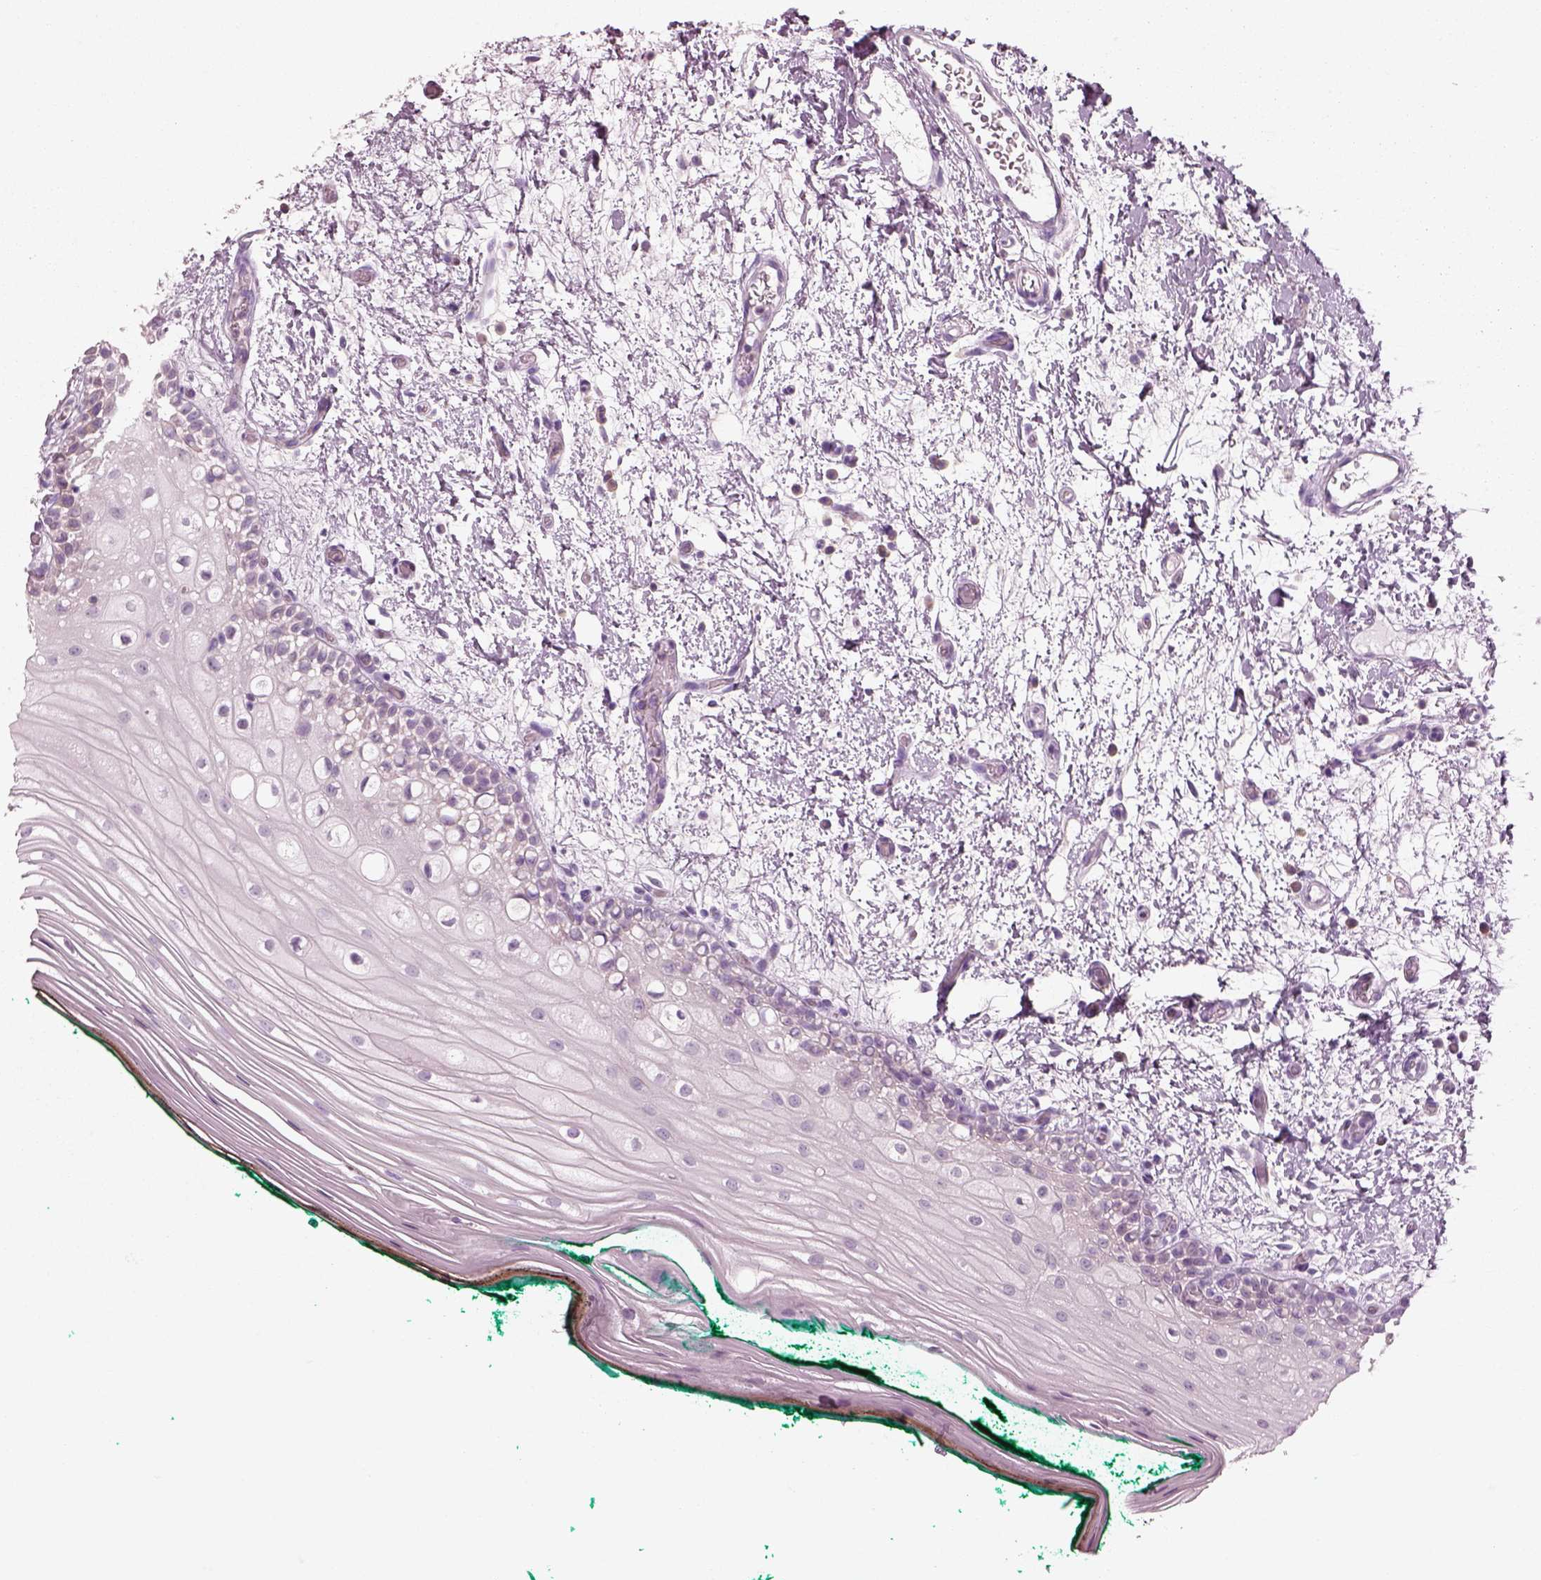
{"staining": {"intensity": "negative", "quantity": "none", "location": "none"}, "tissue": "oral mucosa", "cell_type": "Squamous epithelial cells", "image_type": "normal", "snomed": [{"axis": "morphology", "description": "Normal tissue, NOS"}, {"axis": "topography", "description": "Oral tissue"}], "caption": "Immunohistochemistry micrograph of benign human oral mucosa stained for a protein (brown), which reveals no expression in squamous epithelial cells. (Immunohistochemistry (ihc), brightfield microscopy, high magnification).", "gene": "SLC27A2", "patient": {"sex": "female", "age": 83}}